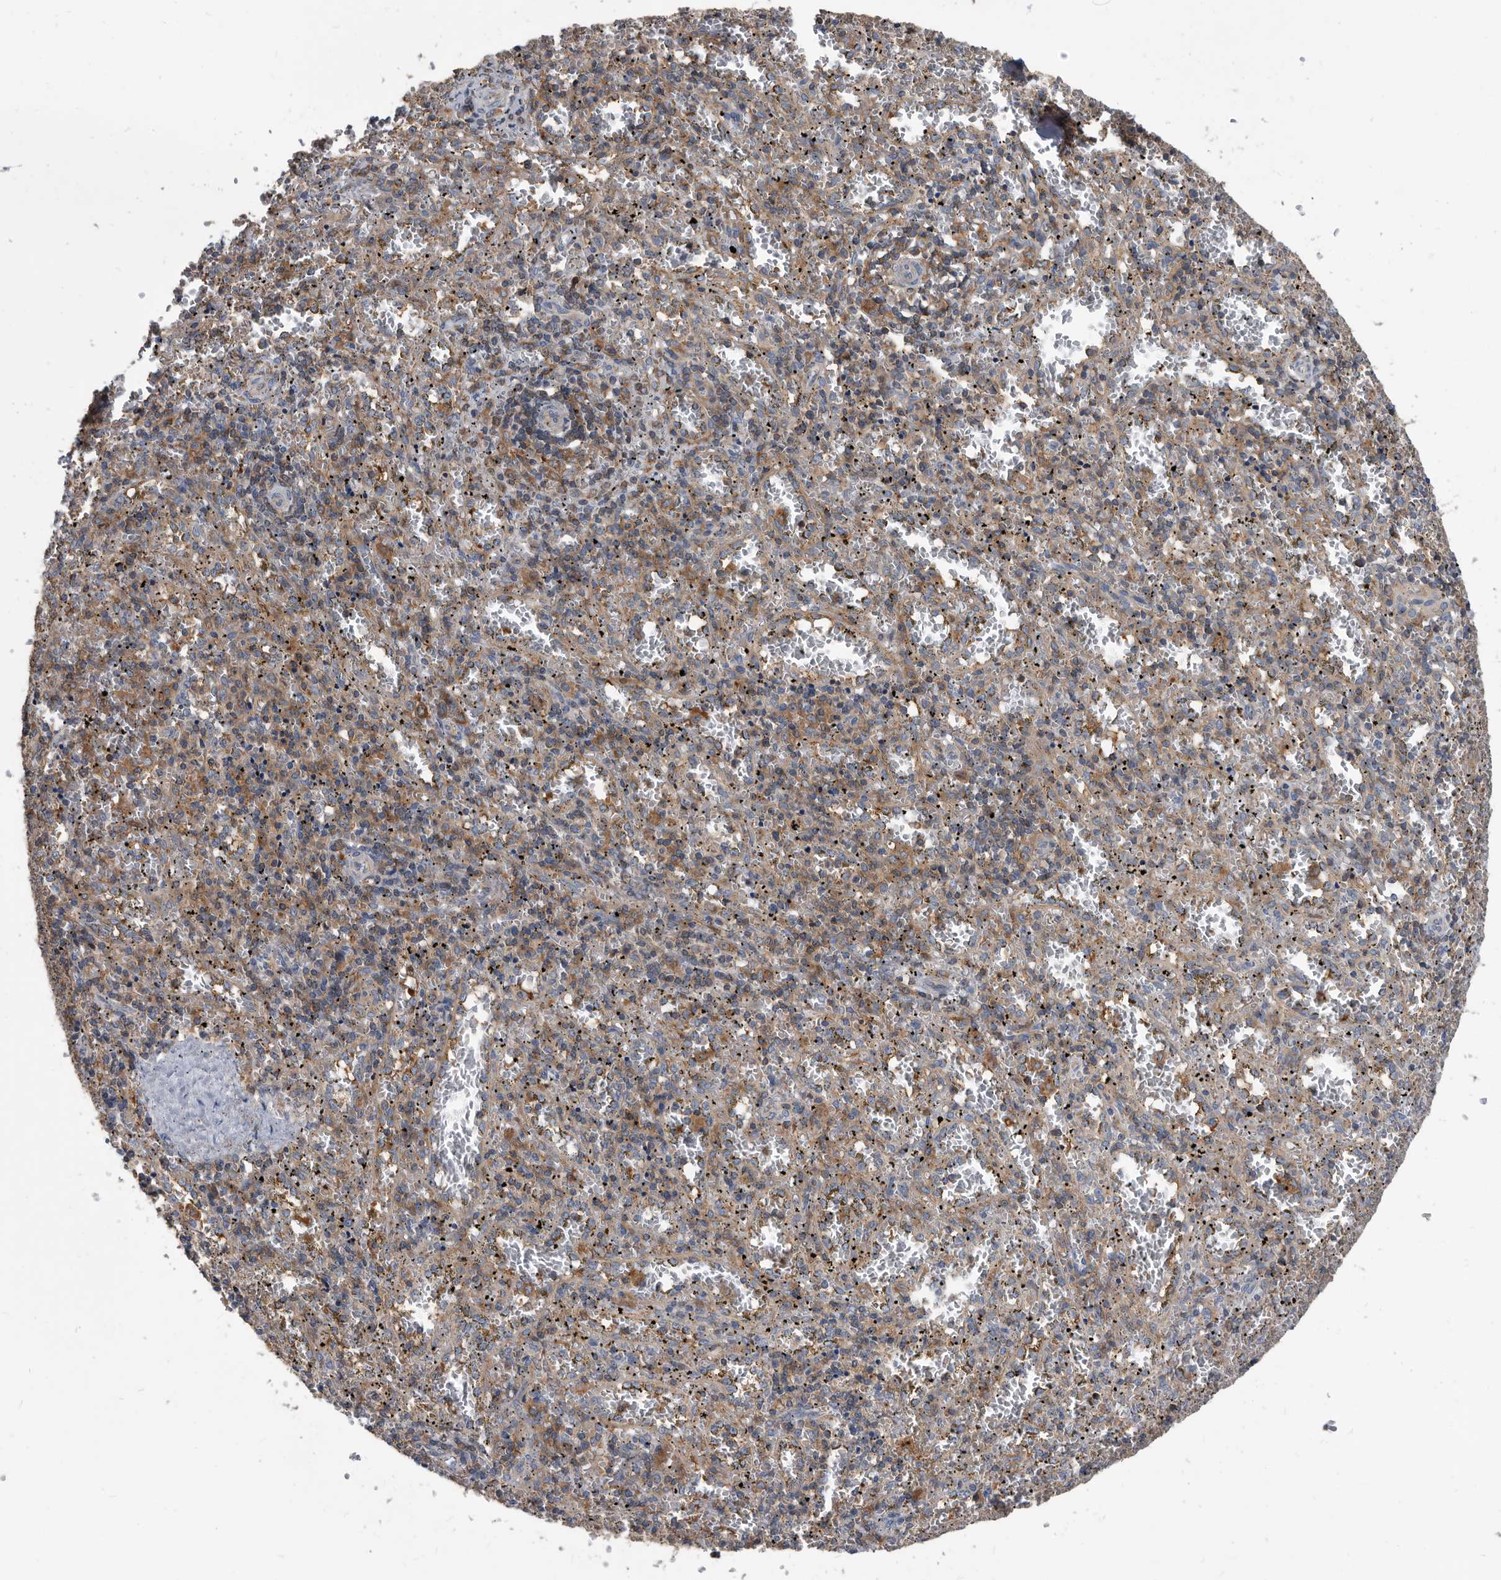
{"staining": {"intensity": "negative", "quantity": "none", "location": "none"}, "tissue": "spleen", "cell_type": "Cells in red pulp", "image_type": "normal", "snomed": [{"axis": "morphology", "description": "Normal tissue, NOS"}, {"axis": "topography", "description": "Spleen"}], "caption": "The IHC micrograph has no significant staining in cells in red pulp of spleen.", "gene": "APEH", "patient": {"sex": "male", "age": 11}}